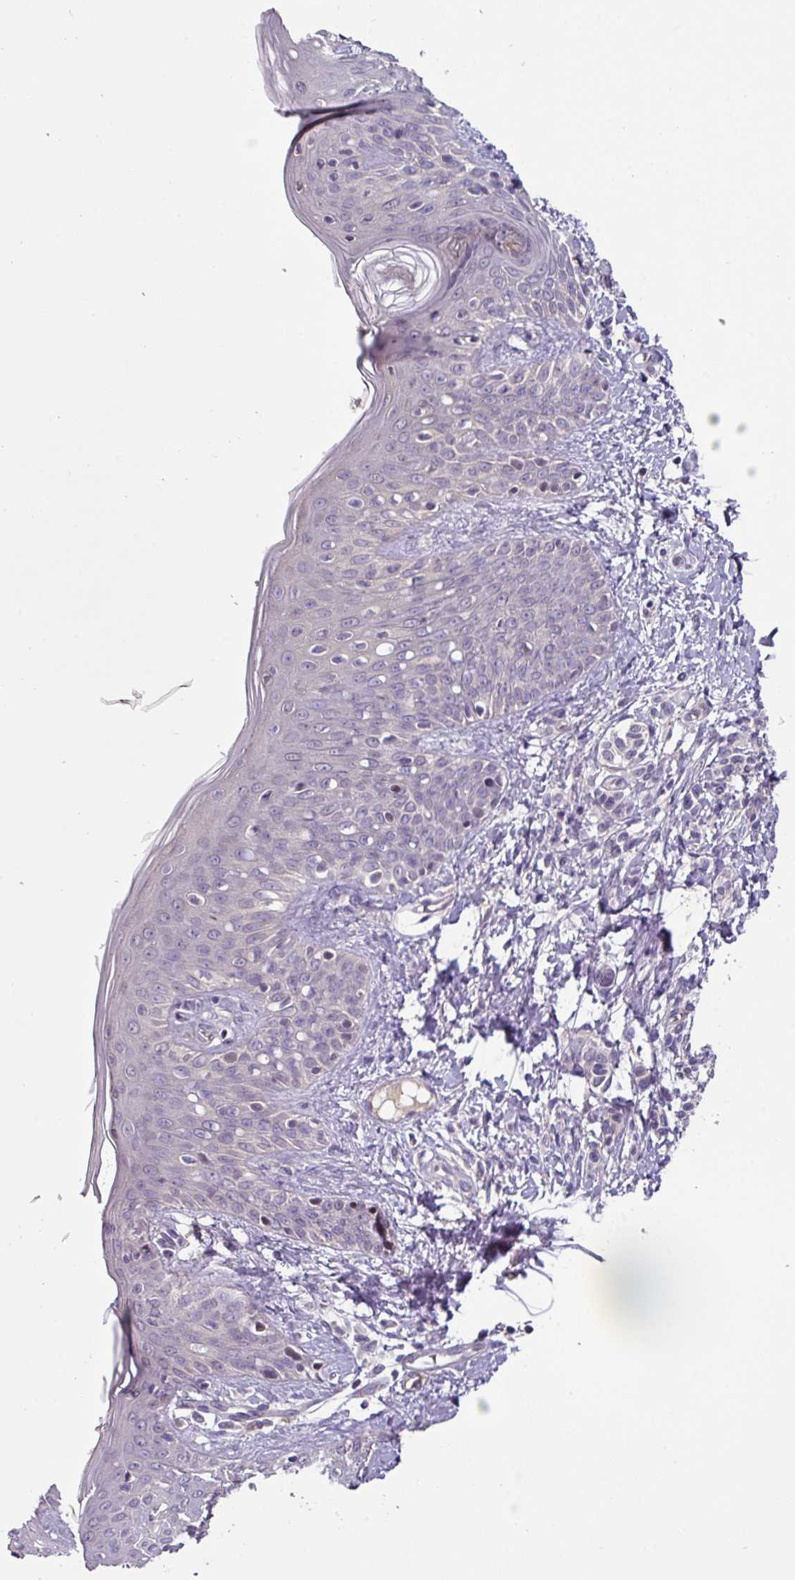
{"staining": {"intensity": "negative", "quantity": "none", "location": "none"}, "tissue": "skin", "cell_type": "Fibroblasts", "image_type": "normal", "snomed": [{"axis": "morphology", "description": "Normal tissue, NOS"}, {"axis": "topography", "description": "Skin"}], "caption": "High magnification brightfield microscopy of normal skin stained with DAB (3,3'-diaminobenzidine) (brown) and counterstained with hematoxylin (blue): fibroblasts show no significant staining. (DAB (3,3'-diaminobenzidine) IHC, high magnification).", "gene": "SLC5A10", "patient": {"sex": "male", "age": 16}}